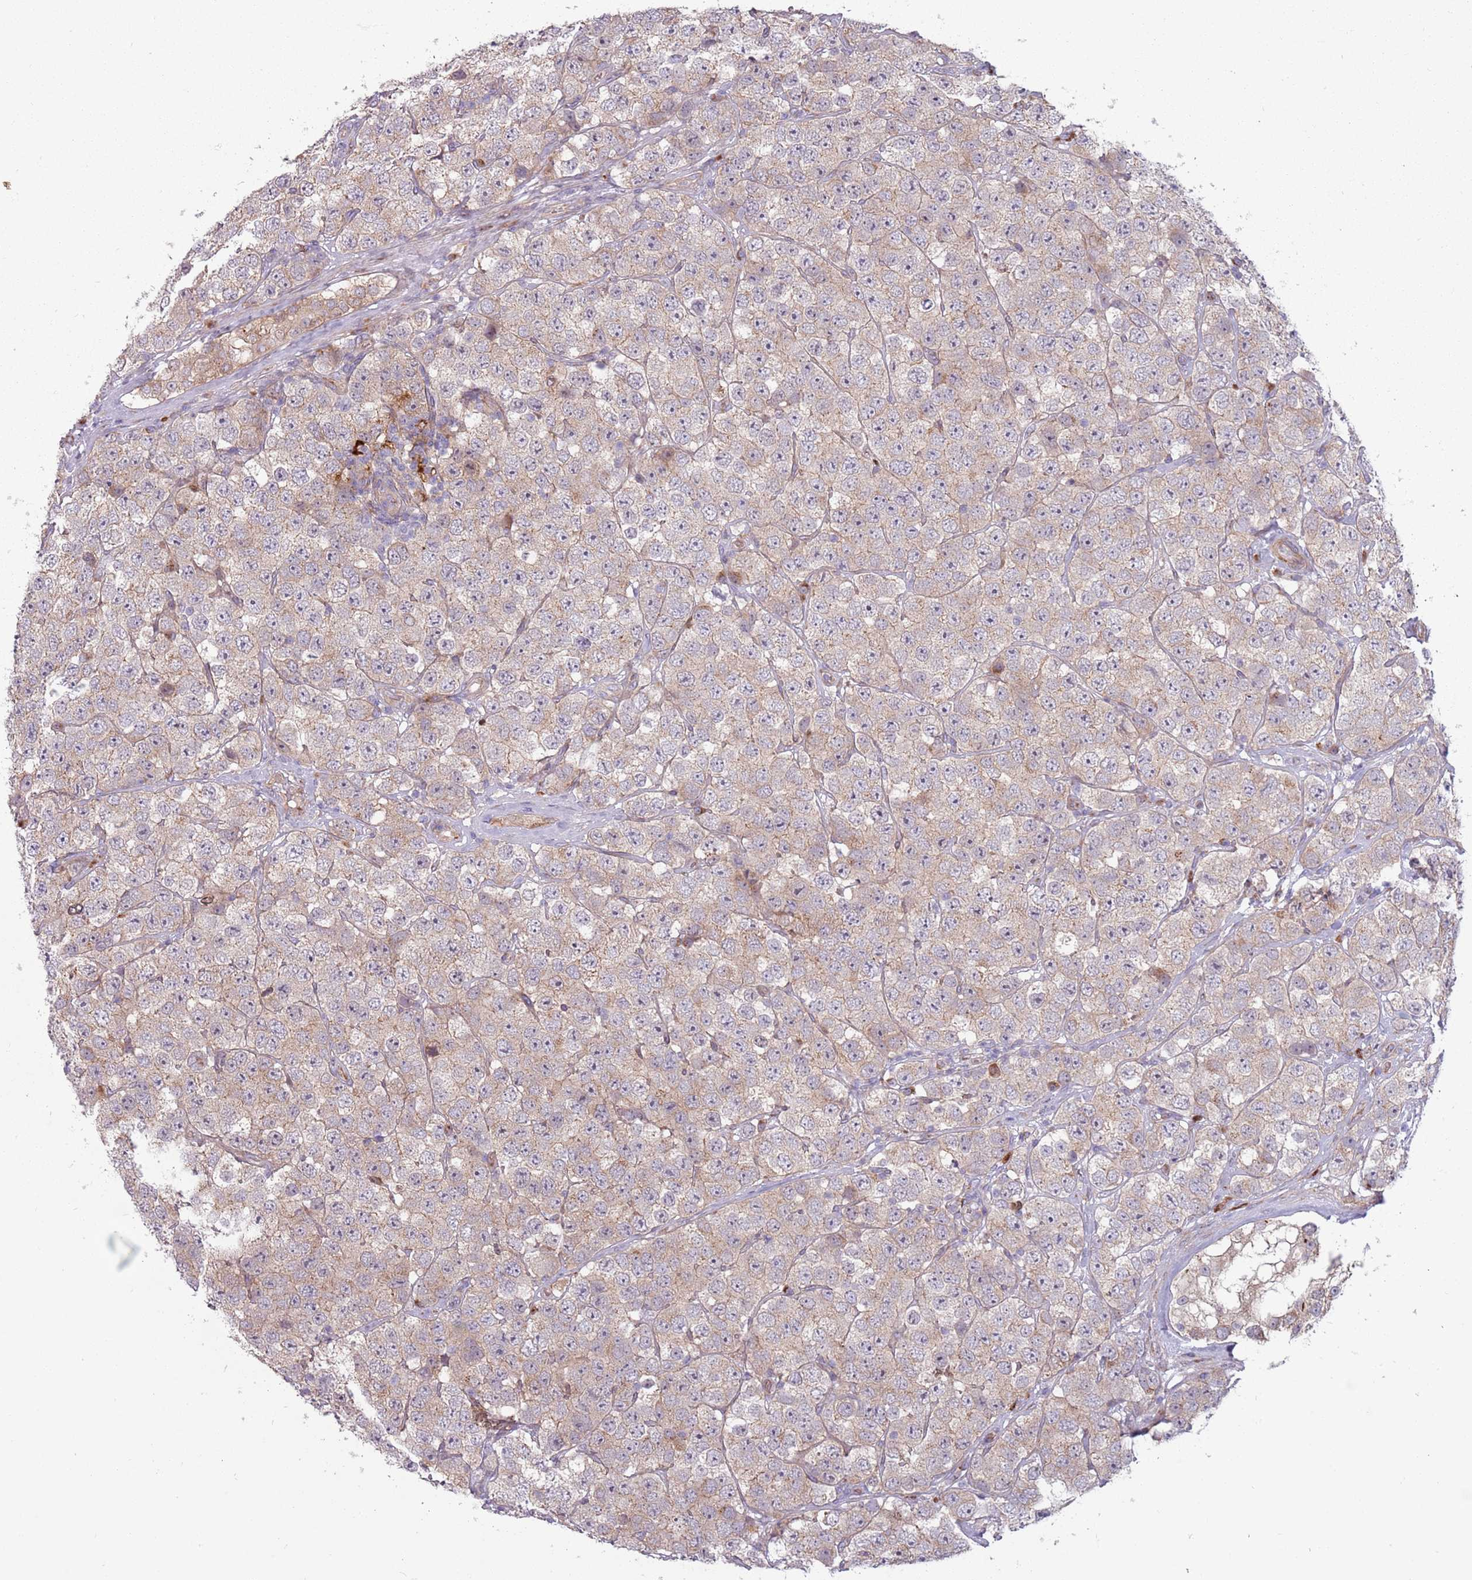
{"staining": {"intensity": "weak", "quantity": "<25%", "location": "cytoplasmic/membranous"}, "tissue": "testis cancer", "cell_type": "Tumor cells", "image_type": "cancer", "snomed": [{"axis": "morphology", "description": "Seminoma, NOS"}, {"axis": "topography", "description": "Testis"}], "caption": "Tumor cells are negative for protein expression in human seminoma (testis). Brightfield microscopy of immunohistochemistry stained with DAB (brown) and hematoxylin (blue), captured at high magnification.", "gene": "CCDC150", "patient": {"sex": "male", "age": 28}}